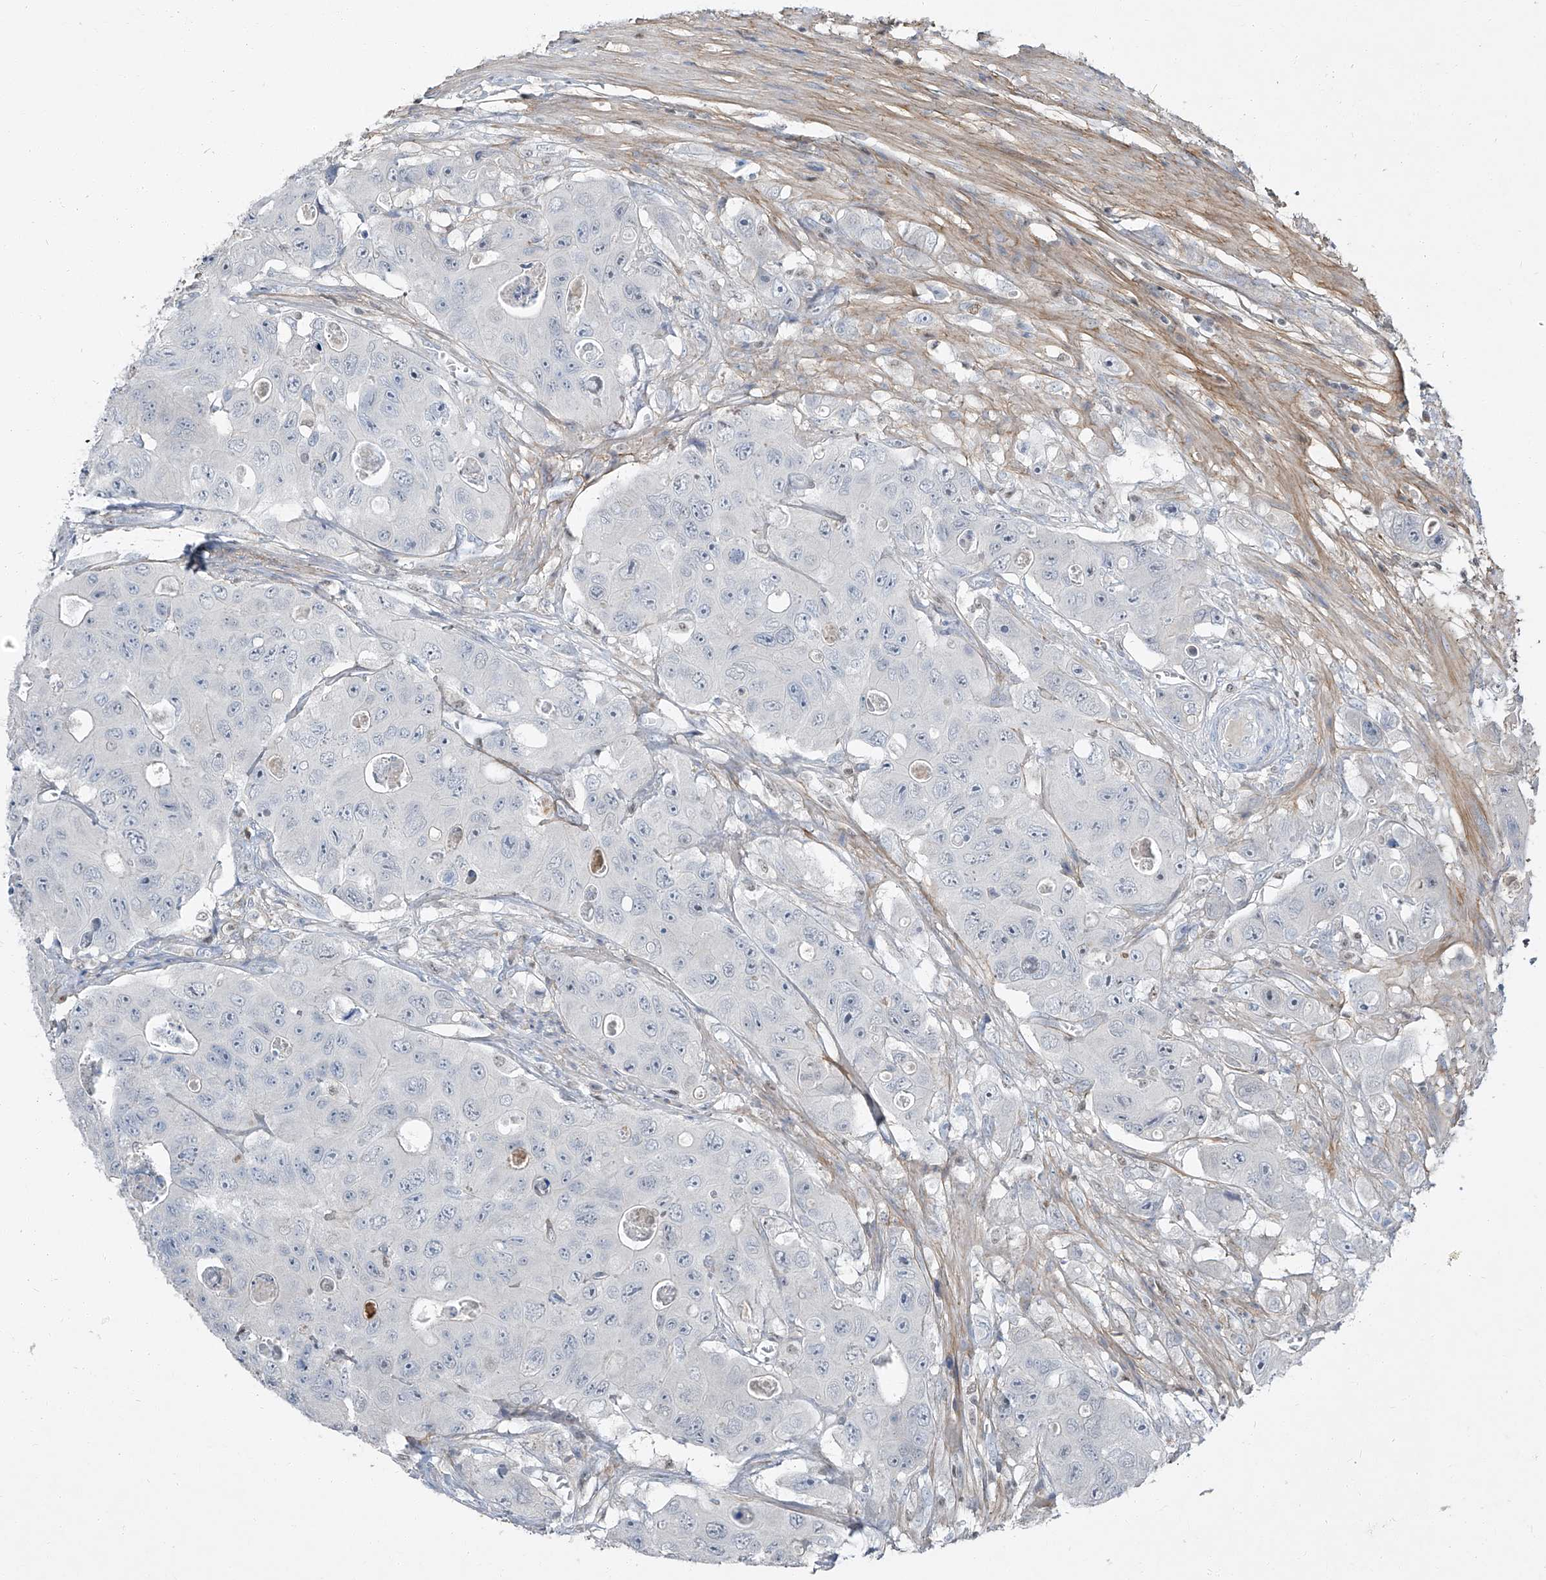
{"staining": {"intensity": "negative", "quantity": "none", "location": "none"}, "tissue": "colorectal cancer", "cell_type": "Tumor cells", "image_type": "cancer", "snomed": [{"axis": "morphology", "description": "Adenocarcinoma, NOS"}, {"axis": "topography", "description": "Colon"}], "caption": "The histopathology image reveals no staining of tumor cells in adenocarcinoma (colorectal). The staining was performed using DAB to visualize the protein expression in brown, while the nuclei were stained in blue with hematoxylin (Magnification: 20x).", "gene": "HOXA3", "patient": {"sex": "female", "age": 46}}